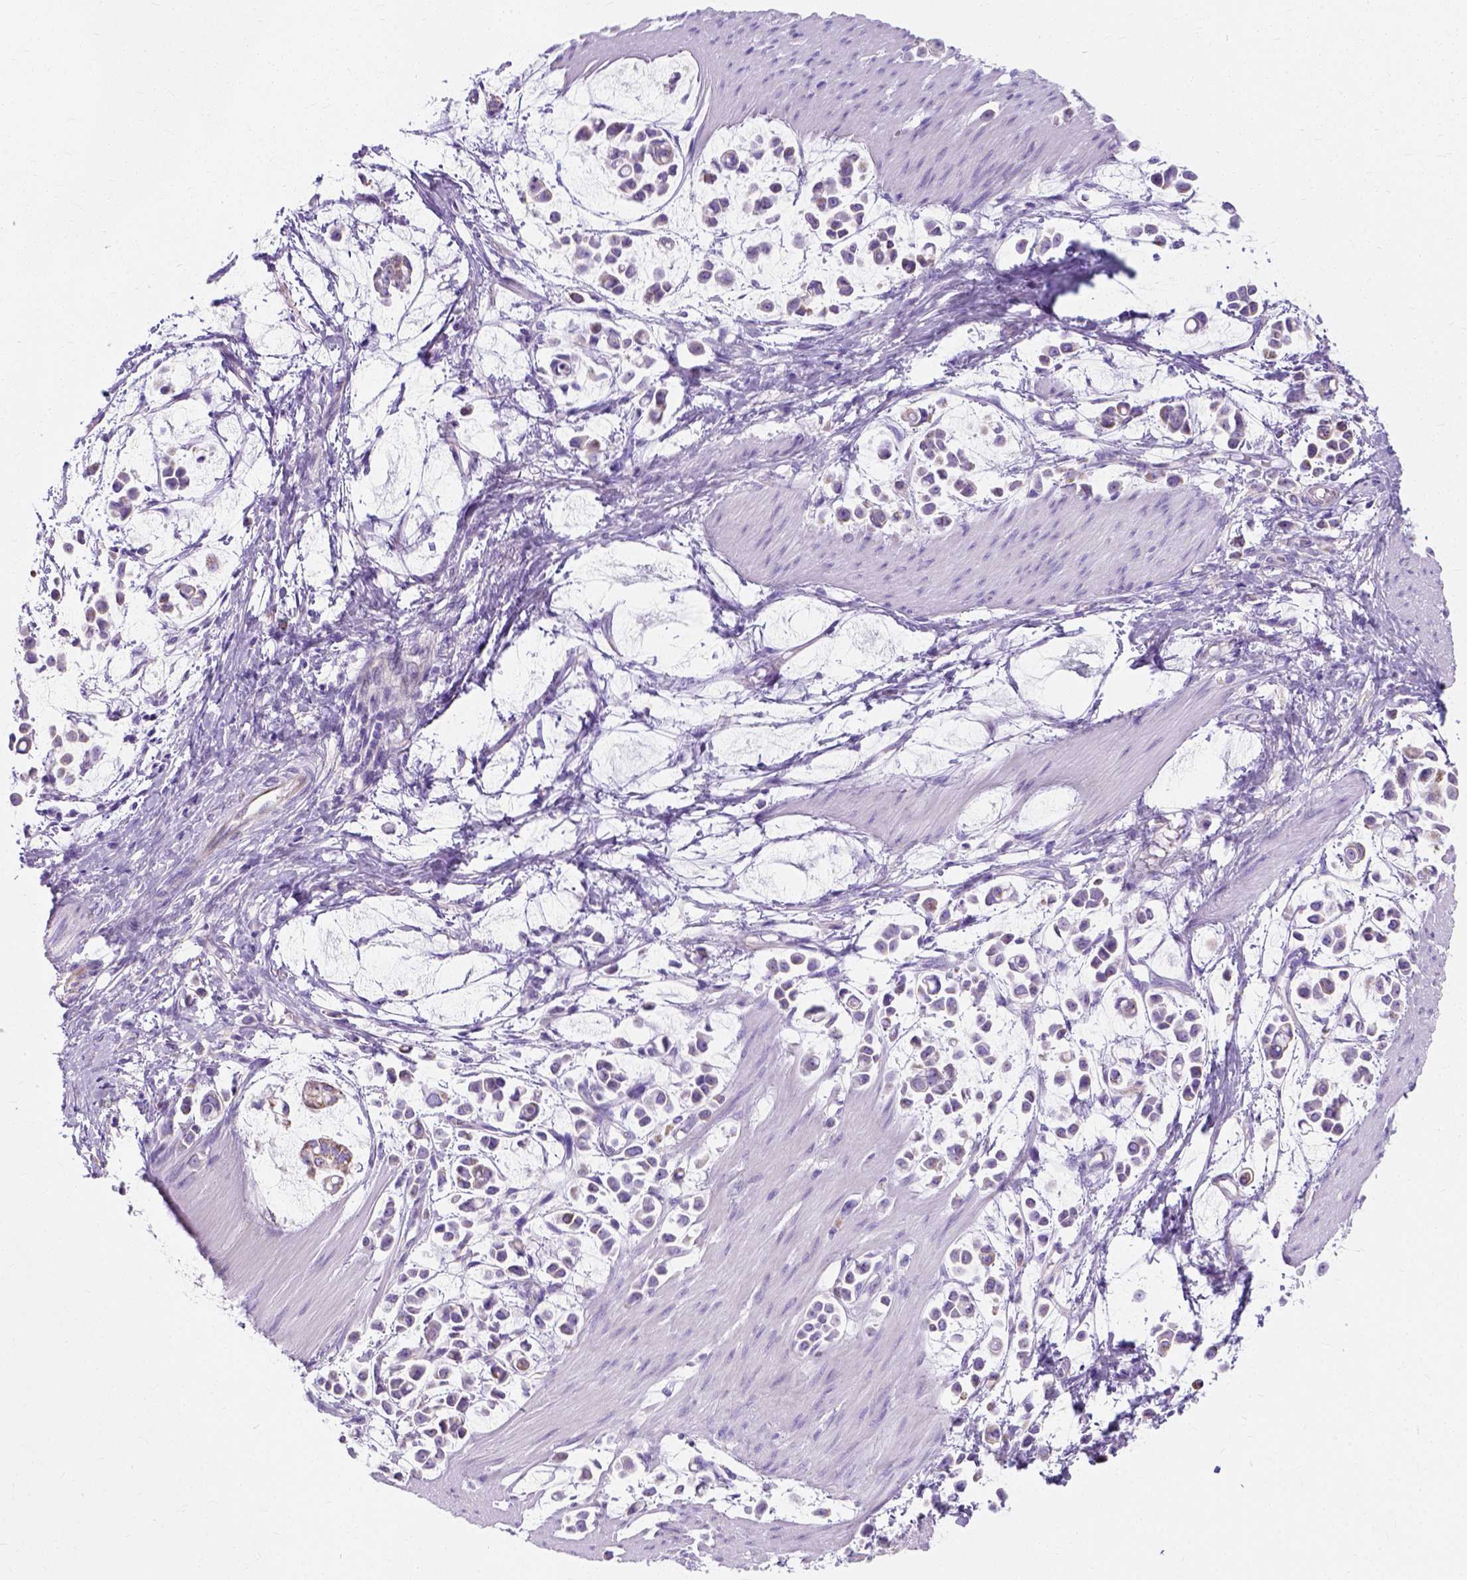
{"staining": {"intensity": "negative", "quantity": "none", "location": "none"}, "tissue": "stomach cancer", "cell_type": "Tumor cells", "image_type": "cancer", "snomed": [{"axis": "morphology", "description": "Adenocarcinoma, NOS"}, {"axis": "topography", "description": "Stomach"}], "caption": "Immunohistochemistry histopathology image of neoplastic tissue: stomach adenocarcinoma stained with DAB (3,3'-diaminobenzidine) exhibits no significant protein positivity in tumor cells.", "gene": "MYH15", "patient": {"sex": "male", "age": 82}}